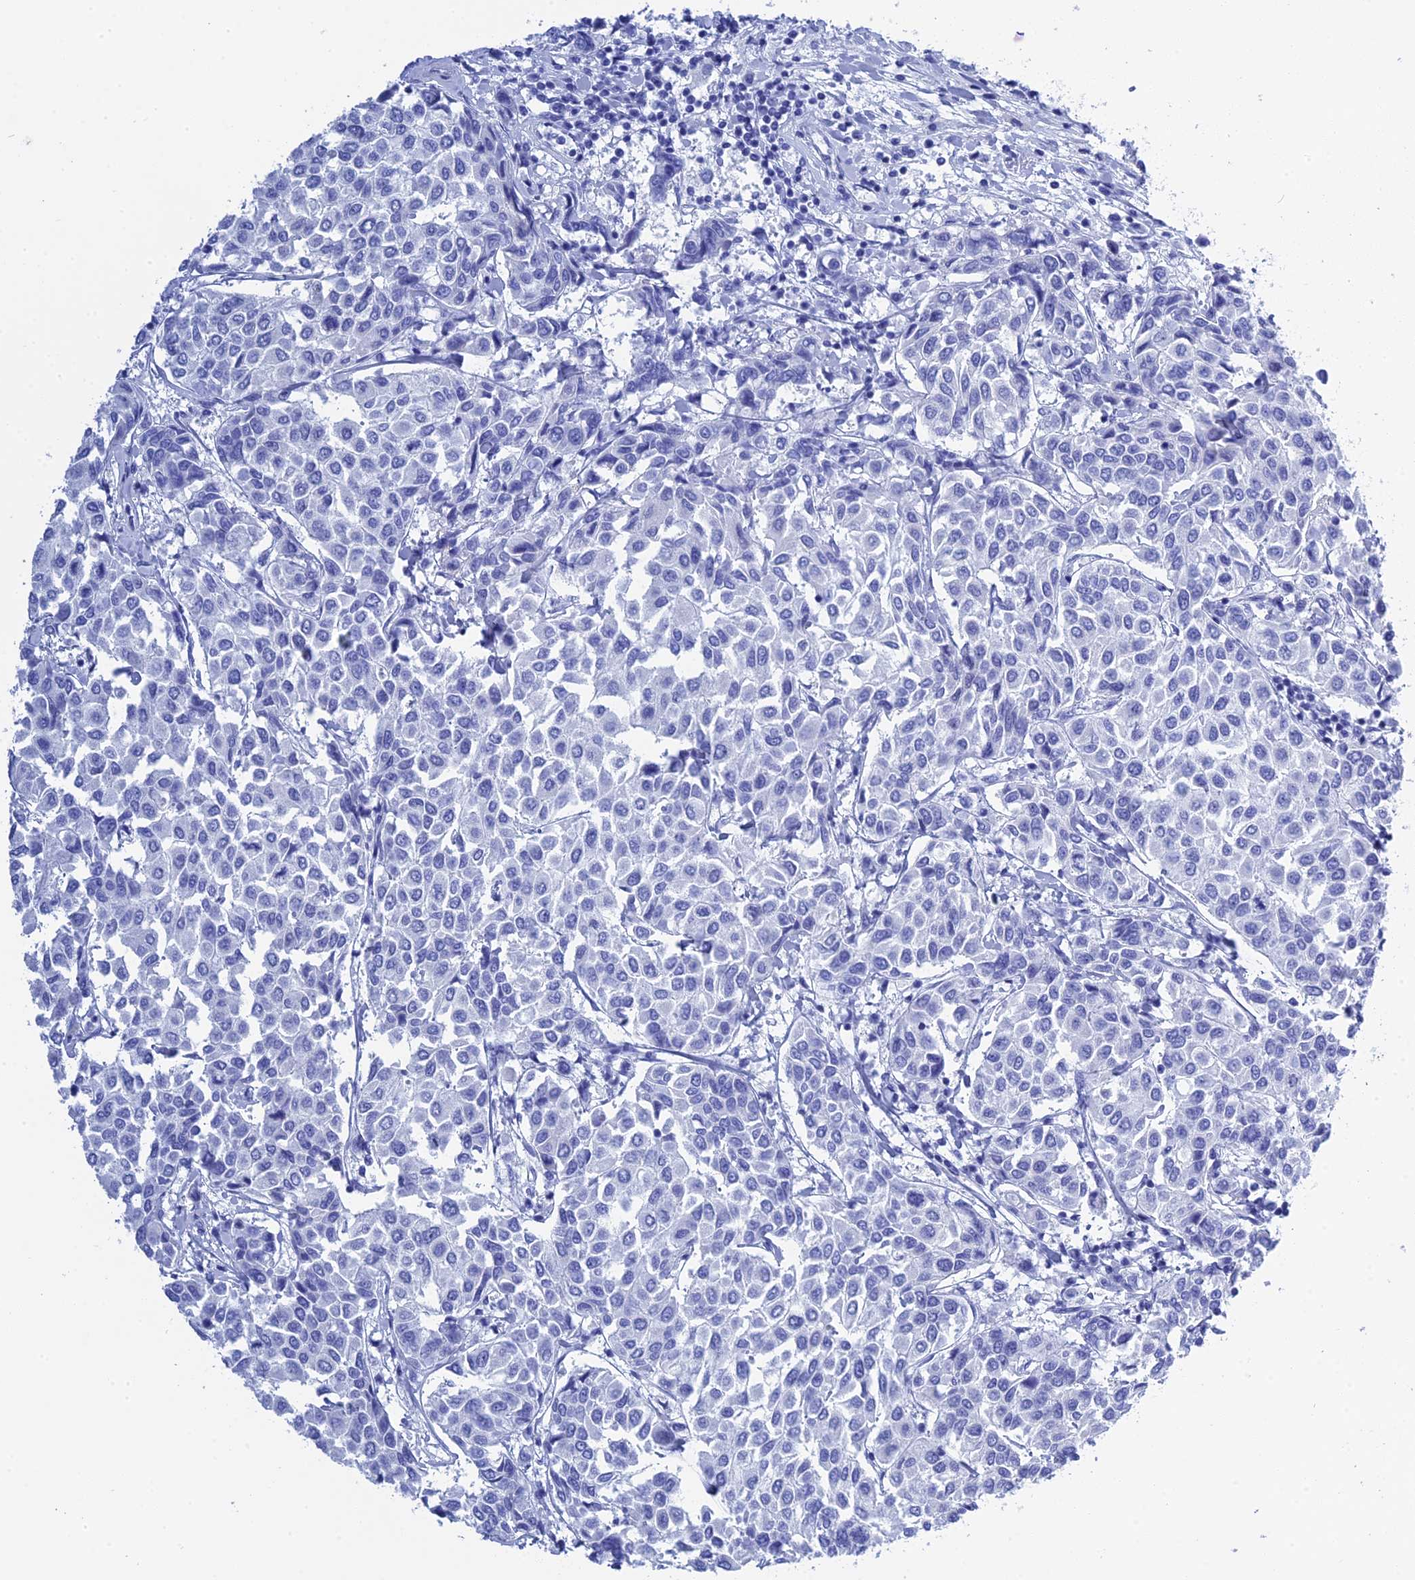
{"staining": {"intensity": "negative", "quantity": "none", "location": "none"}, "tissue": "breast cancer", "cell_type": "Tumor cells", "image_type": "cancer", "snomed": [{"axis": "morphology", "description": "Duct carcinoma"}, {"axis": "topography", "description": "Breast"}], "caption": "This micrograph is of breast cancer (invasive ductal carcinoma) stained with immunohistochemistry (IHC) to label a protein in brown with the nuclei are counter-stained blue. There is no positivity in tumor cells.", "gene": "TEX101", "patient": {"sex": "female", "age": 55}}